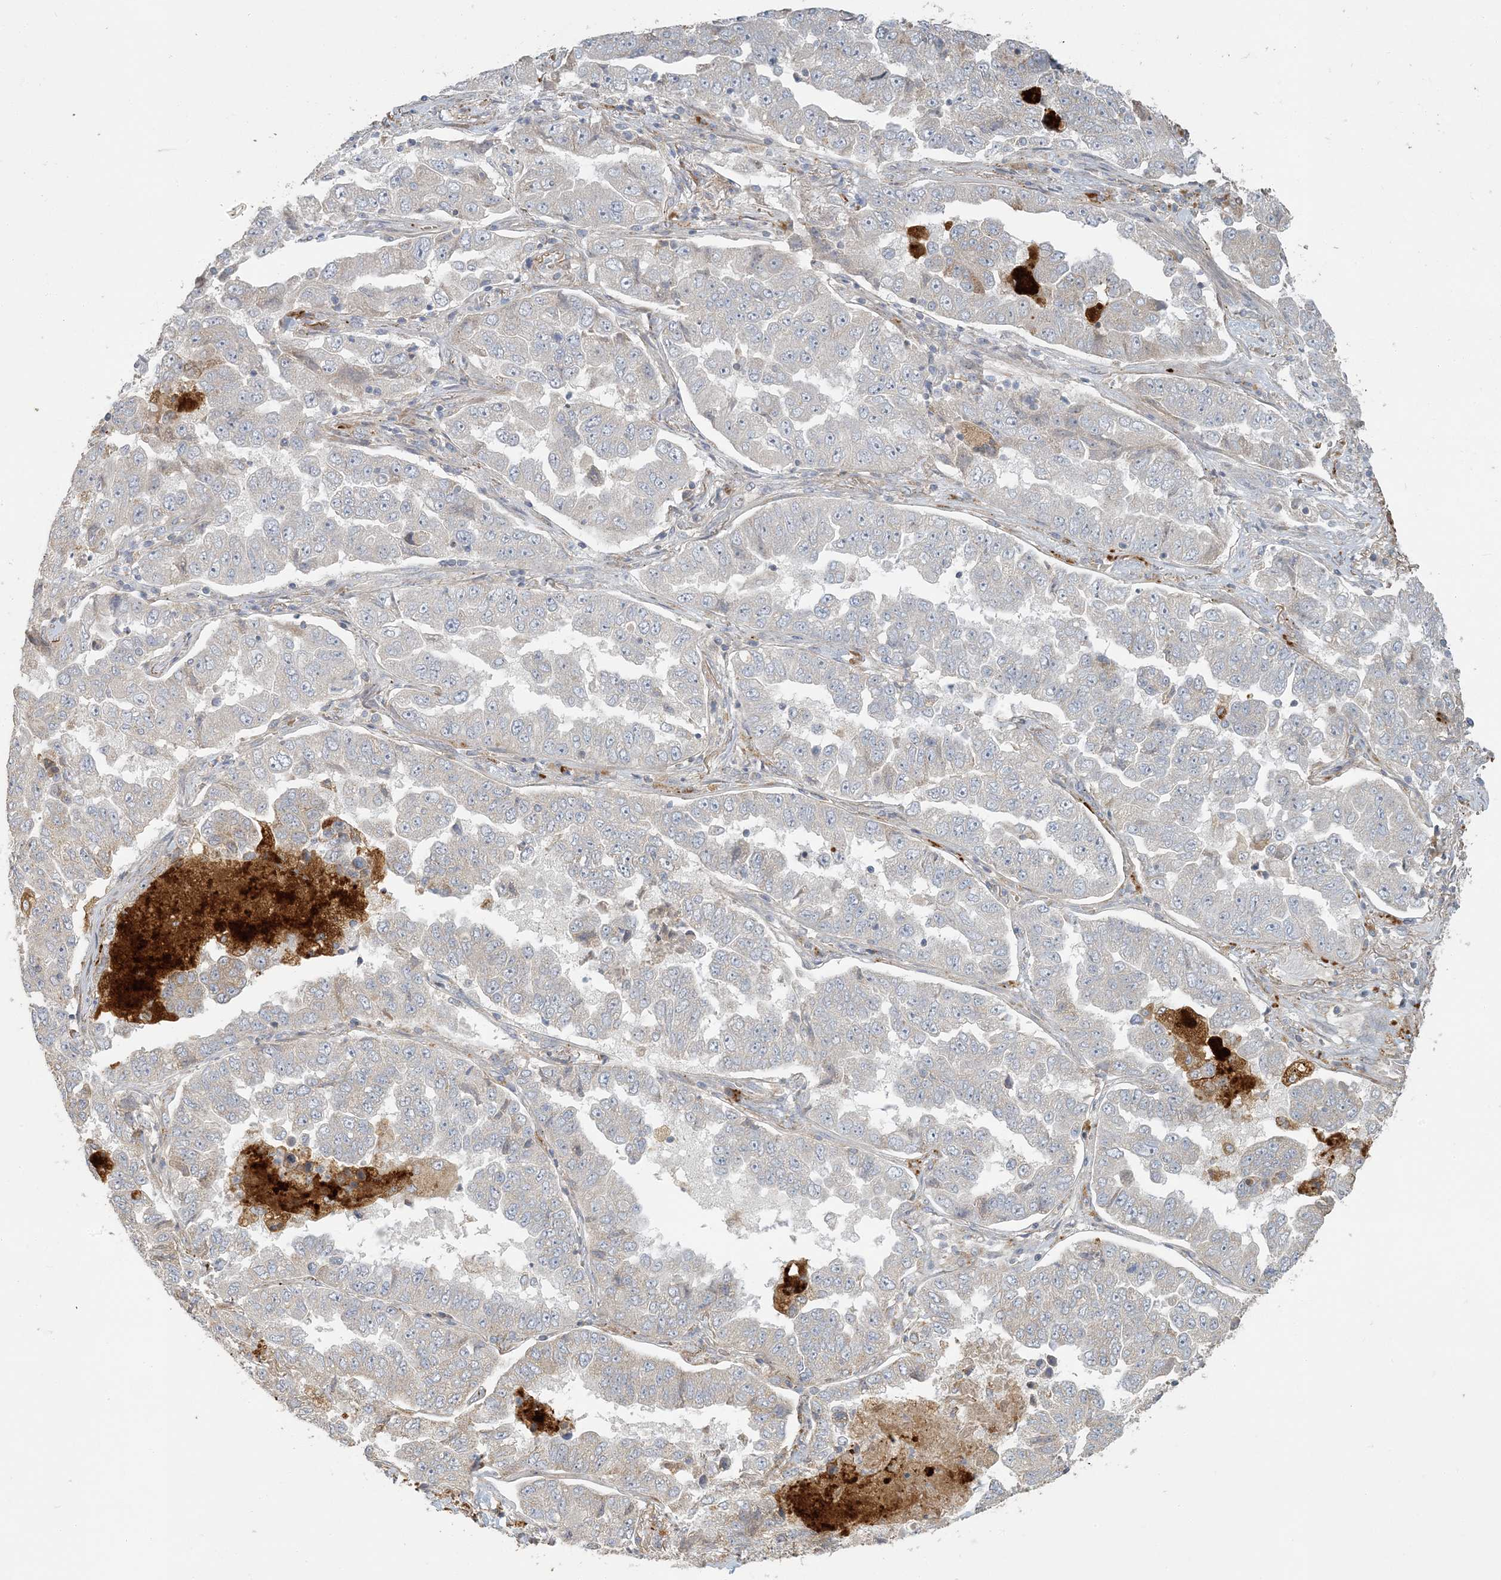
{"staining": {"intensity": "weak", "quantity": "<25%", "location": "cytoplasmic/membranous"}, "tissue": "lung cancer", "cell_type": "Tumor cells", "image_type": "cancer", "snomed": [{"axis": "morphology", "description": "Adenocarcinoma, NOS"}, {"axis": "topography", "description": "Lung"}], "caption": "Micrograph shows no significant protein expression in tumor cells of lung adenocarcinoma.", "gene": "LTN1", "patient": {"sex": "female", "age": 51}}